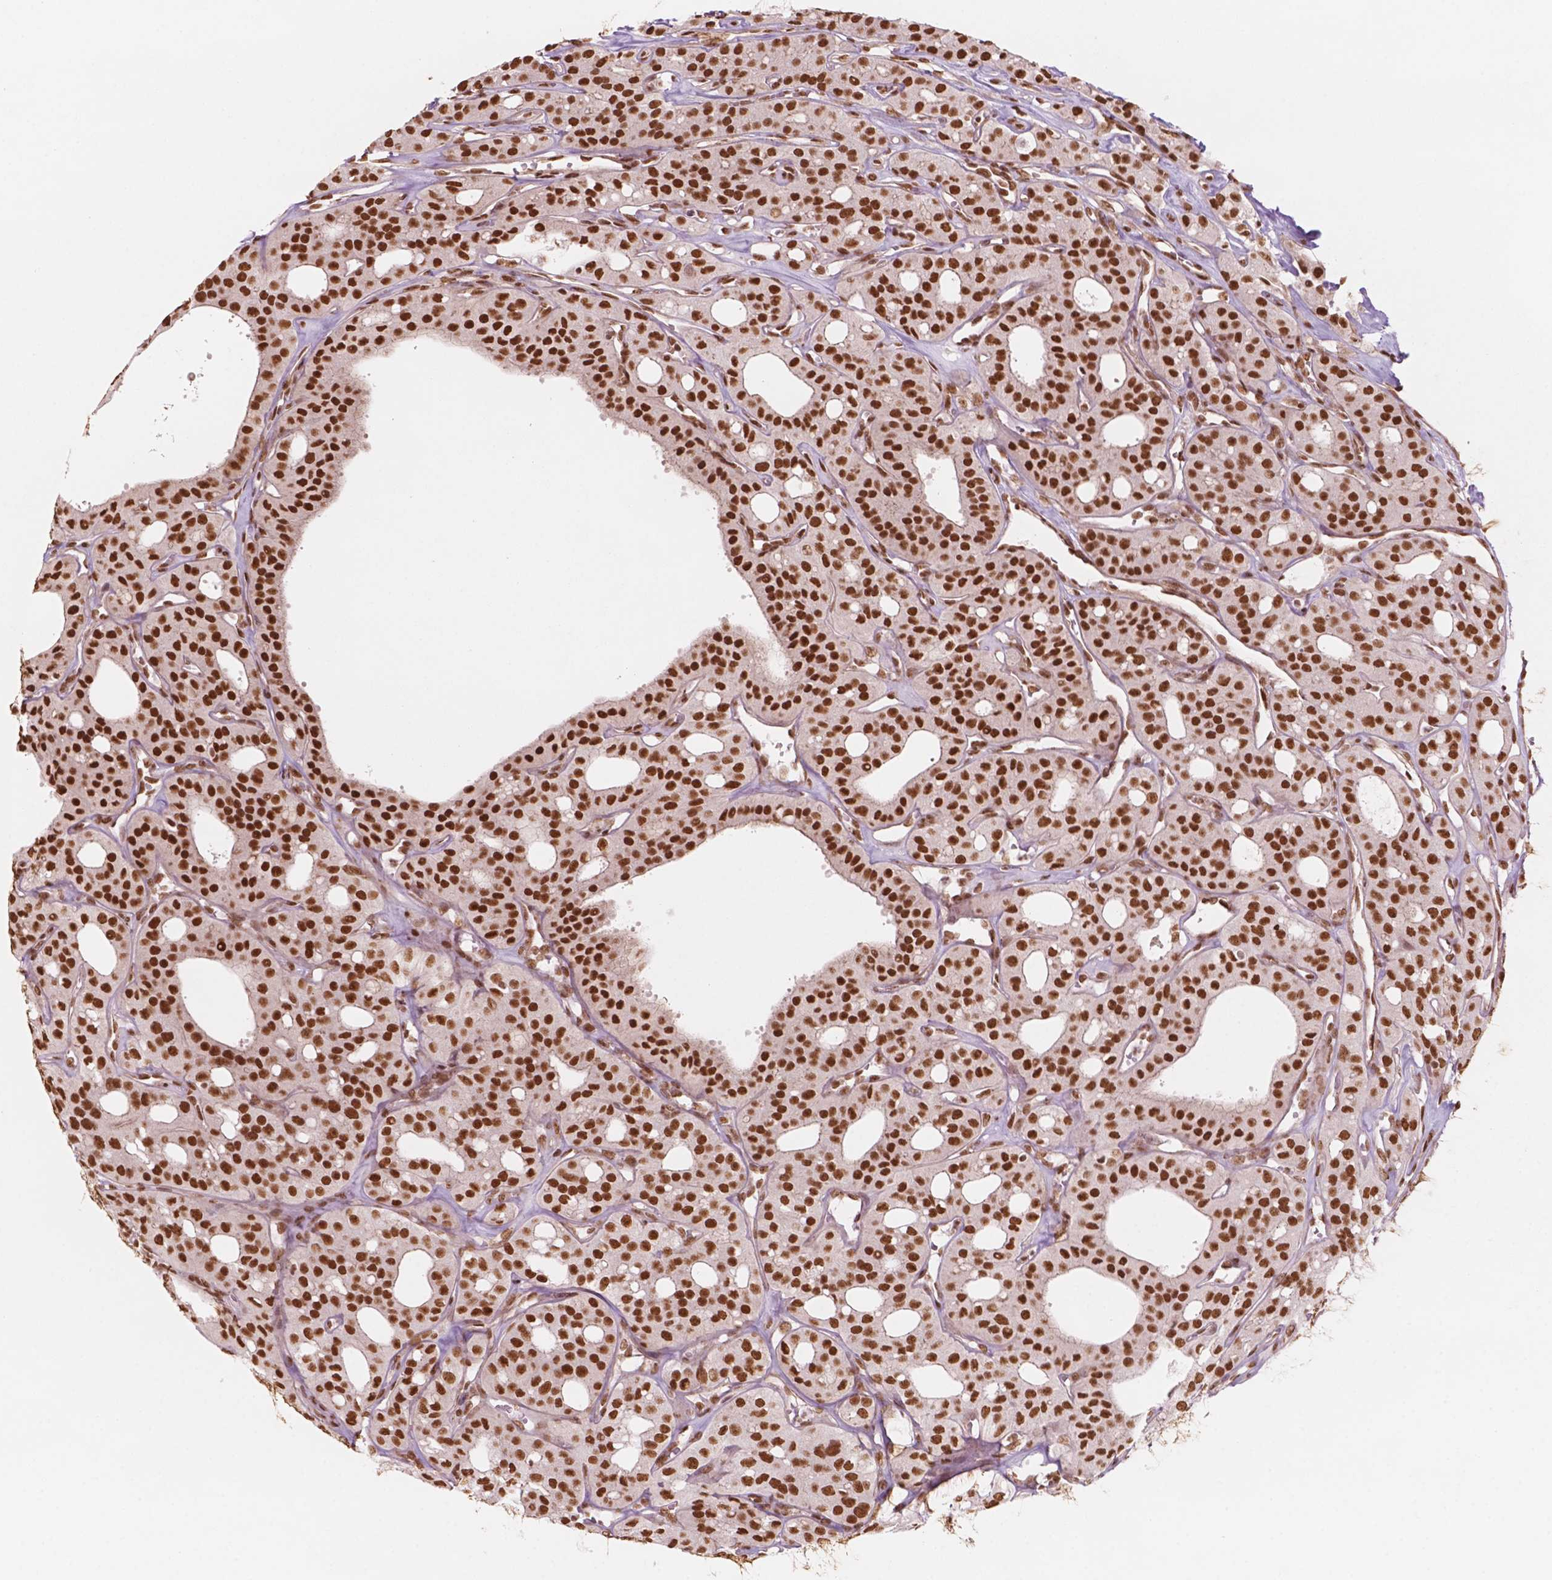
{"staining": {"intensity": "strong", "quantity": ">75%", "location": "nuclear"}, "tissue": "thyroid cancer", "cell_type": "Tumor cells", "image_type": "cancer", "snomed": [{"axis": "morphology", "description": "Follicular adenoma carcinoma, NOS"}, {"axis": "topography", "description": "Thyroid gland"}], "caption": "The immunohistochemical stain labels strong nuclear positivity in tumor cells of thyroid follicular adenoma carcinoma tissue.", "gene": "GTF3C5", "patient": {"sex": "male", "age": 75}}